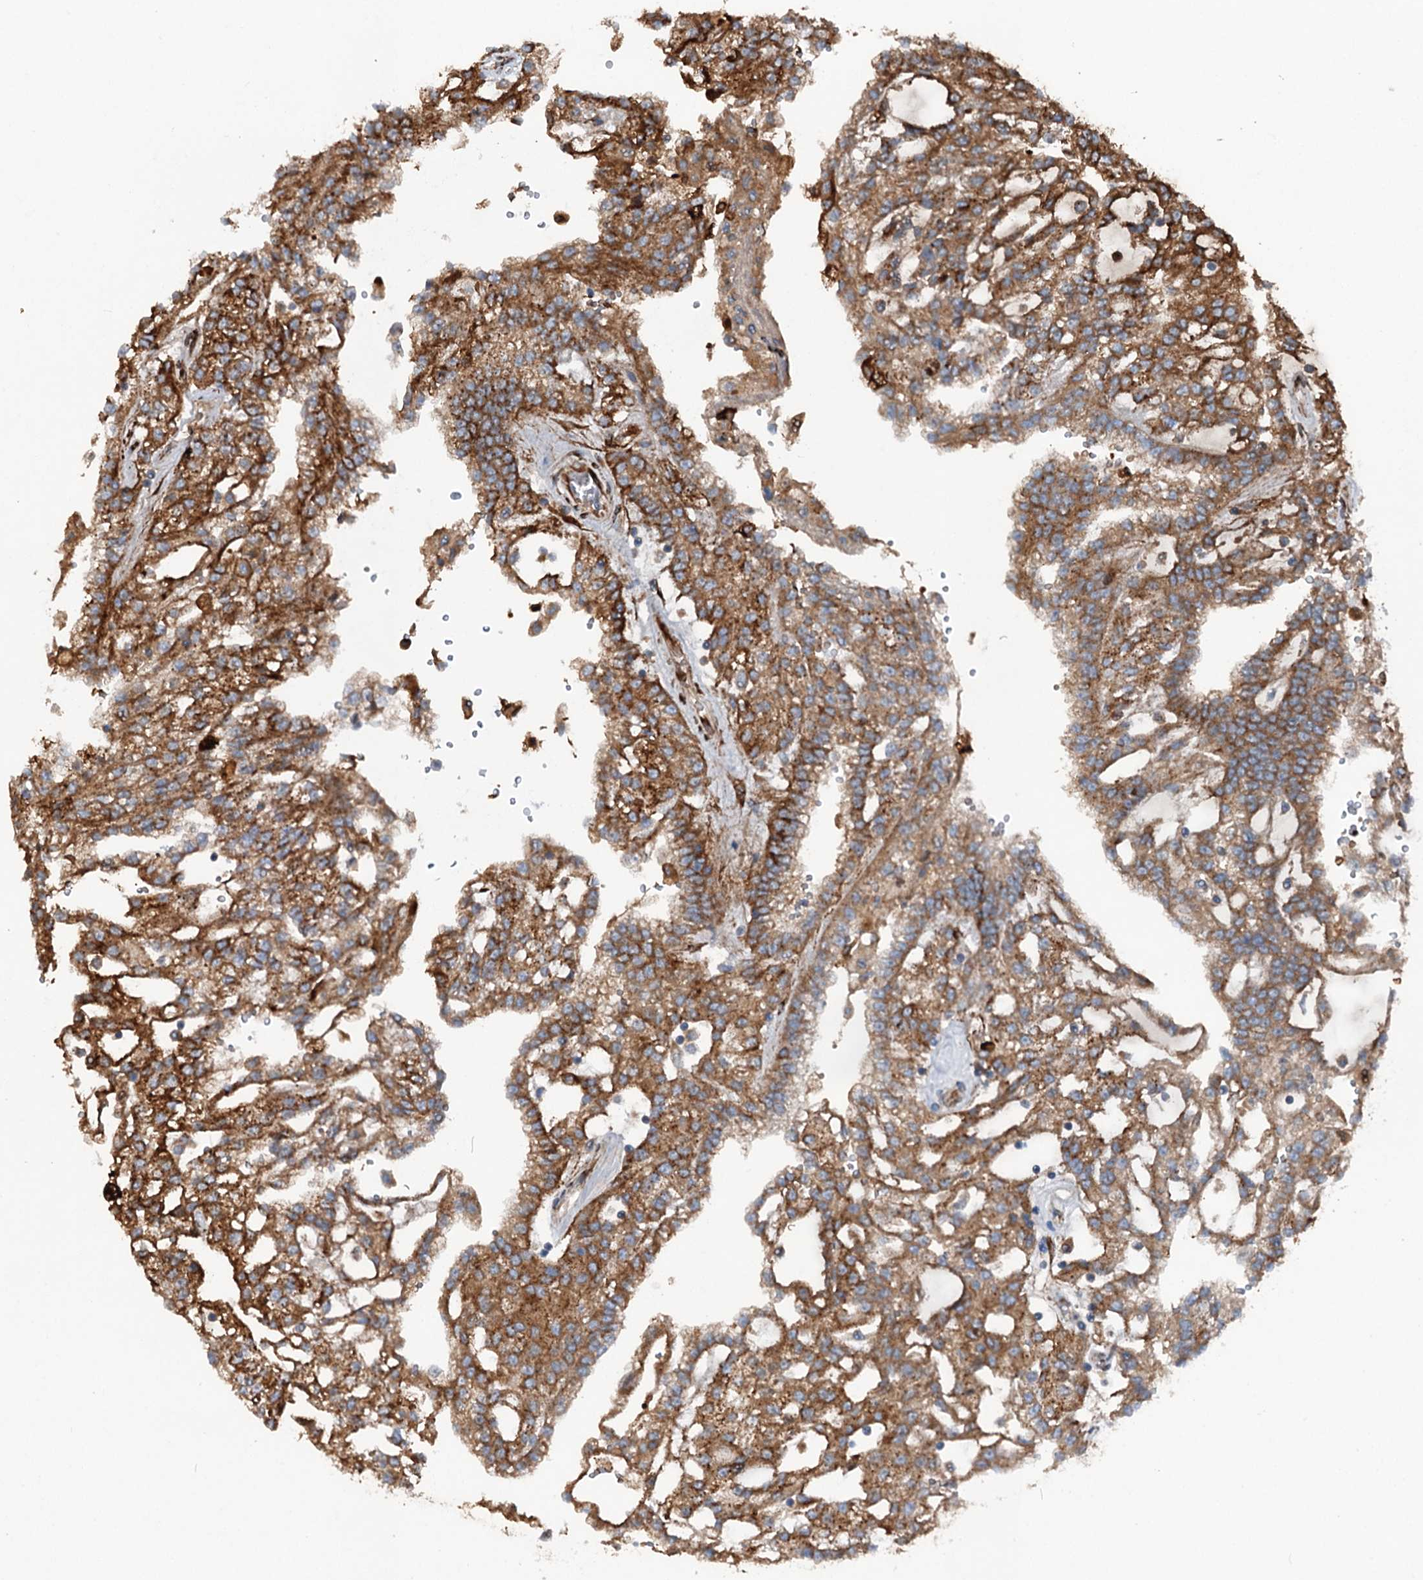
{"staining": {"intensity": "strong", "quantity": "25%-75%", "location": "cytoplasmic/membranous"}, "tissue": "renal cancer", "cell_type": "Tumor cells", "image_type": "cancer", "snomed": [{"axis": "morphology", "description": "Adenocarcinoma, NOS"}, {"axis": "topography", "description": "Kidney"}], "caption": "Brown immunohistochemical staining in human renal cancer displays strong cytoplasmic/membranous staining in approximately 25%-75% of tumor cells.", "gene": "DDIAS", "patient": {"sex": "male", "age": 63}}